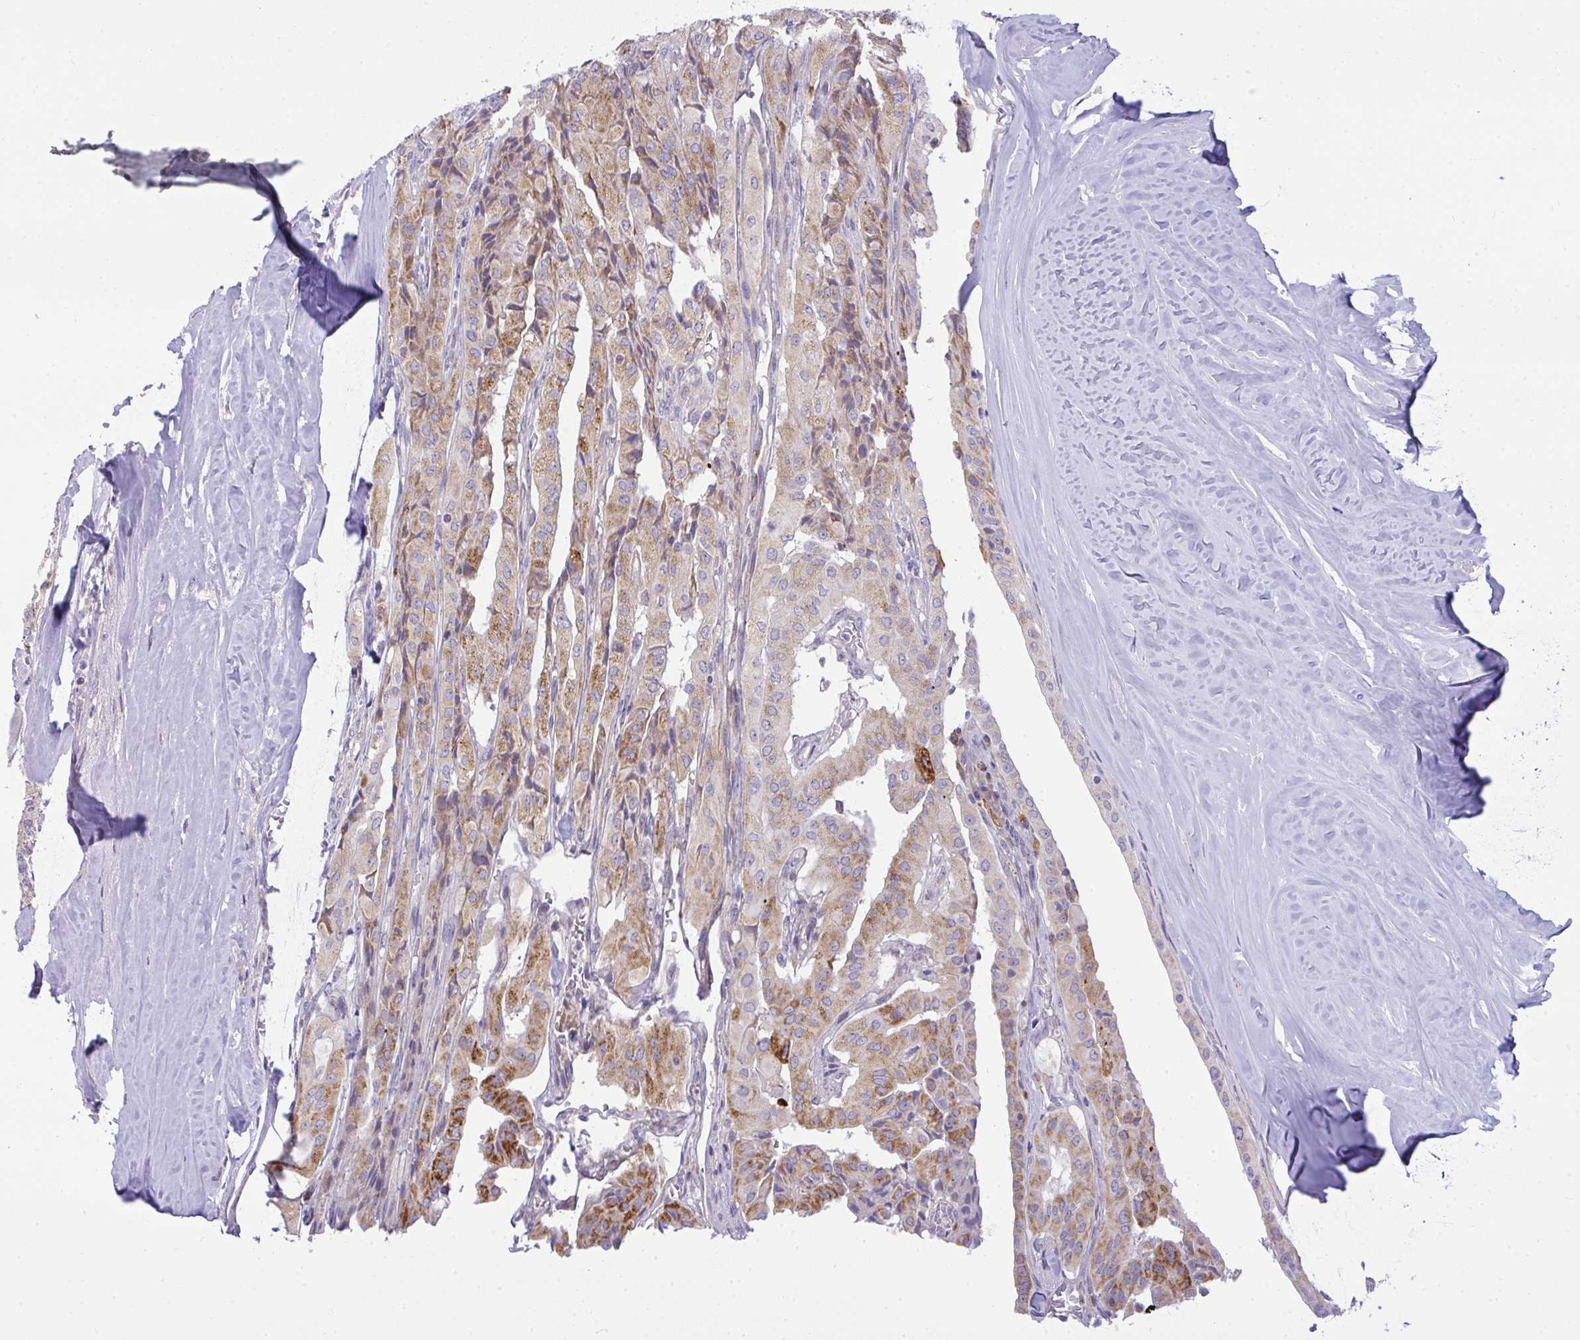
{"staining": {"intensity": "moderate", "quantity": "25%-75%", "location": "cytoplasmic/membranous"}, "tissue": "thyroid cancer", "cell_type": "Tumor cells", "image_type": "cancer", "snomed": [{"axis": "morphology", "description": "Papillary adenocarcinoma, NOS"}, {"axis": "topography", "description": "Thyroid gland"}], "caption": "Human papillary adenocarcinoma (thyroid) stained with a brown dye exhibits moderate cytoplasmic/membranous positive positivity in about 25%-75% of tumor cells.", "gene": "SRRM4", "patient": {"sex": "female", "age": 59}}